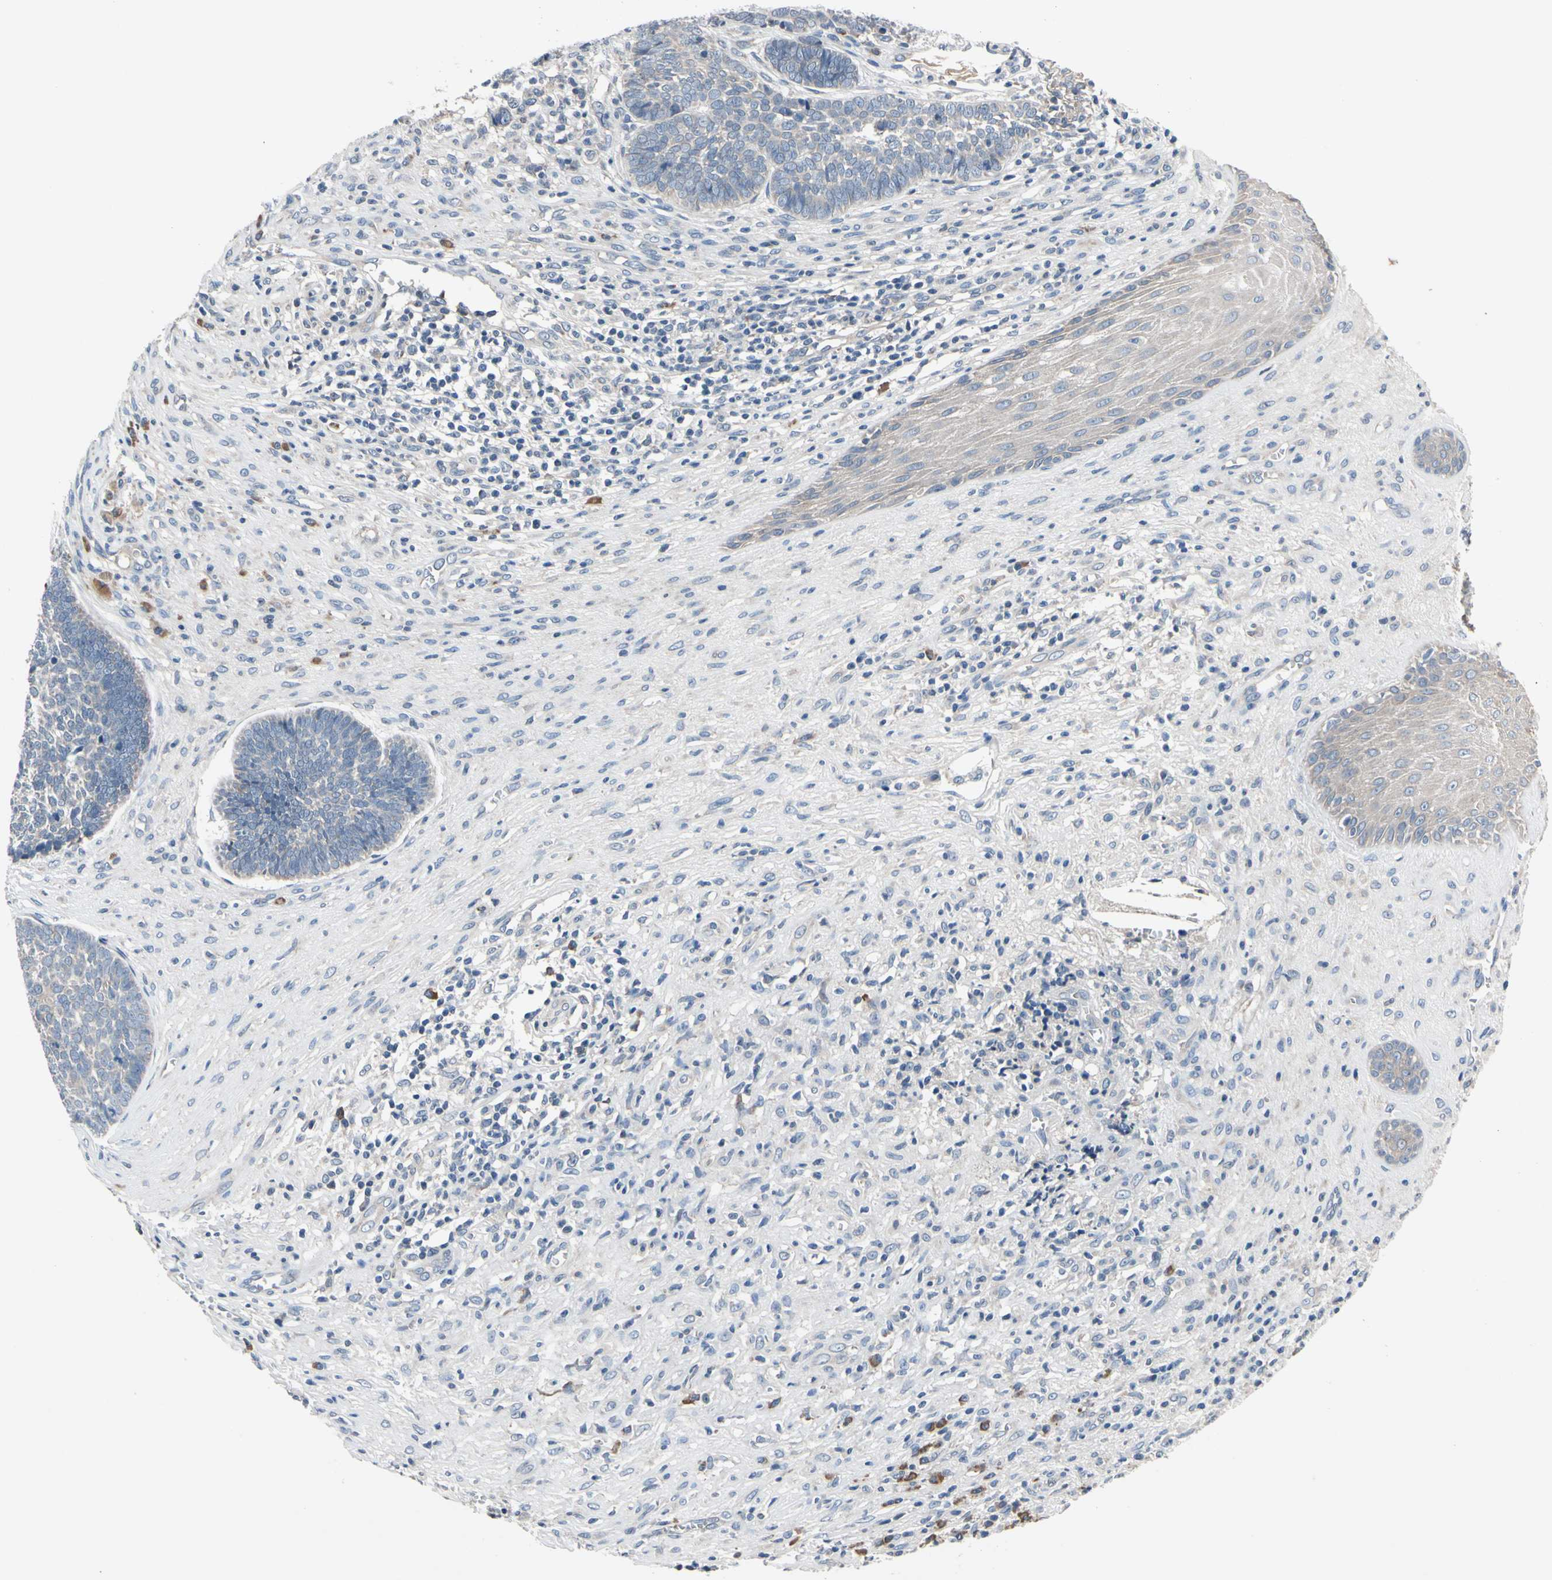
{"staining": {"intensity": "negative", "quantity": "none", "location": "none"}, "tissue": "skin cancer", "cell_type": "Tumor cells", "image_type": "cancer", "snomed": [{"axis": "morphology", "description": "Basal cell carcinoma"}, {"axis": "topography", "description": "Skin"}], "caption": "Tumor cells are negative for protein expression in human basal cell carcinoma (skin). (DAB immunohistochemistry with hematoxylin counter stain).", "gene": "SELENOK", "patient": {"sex": "male", "age": 84}}